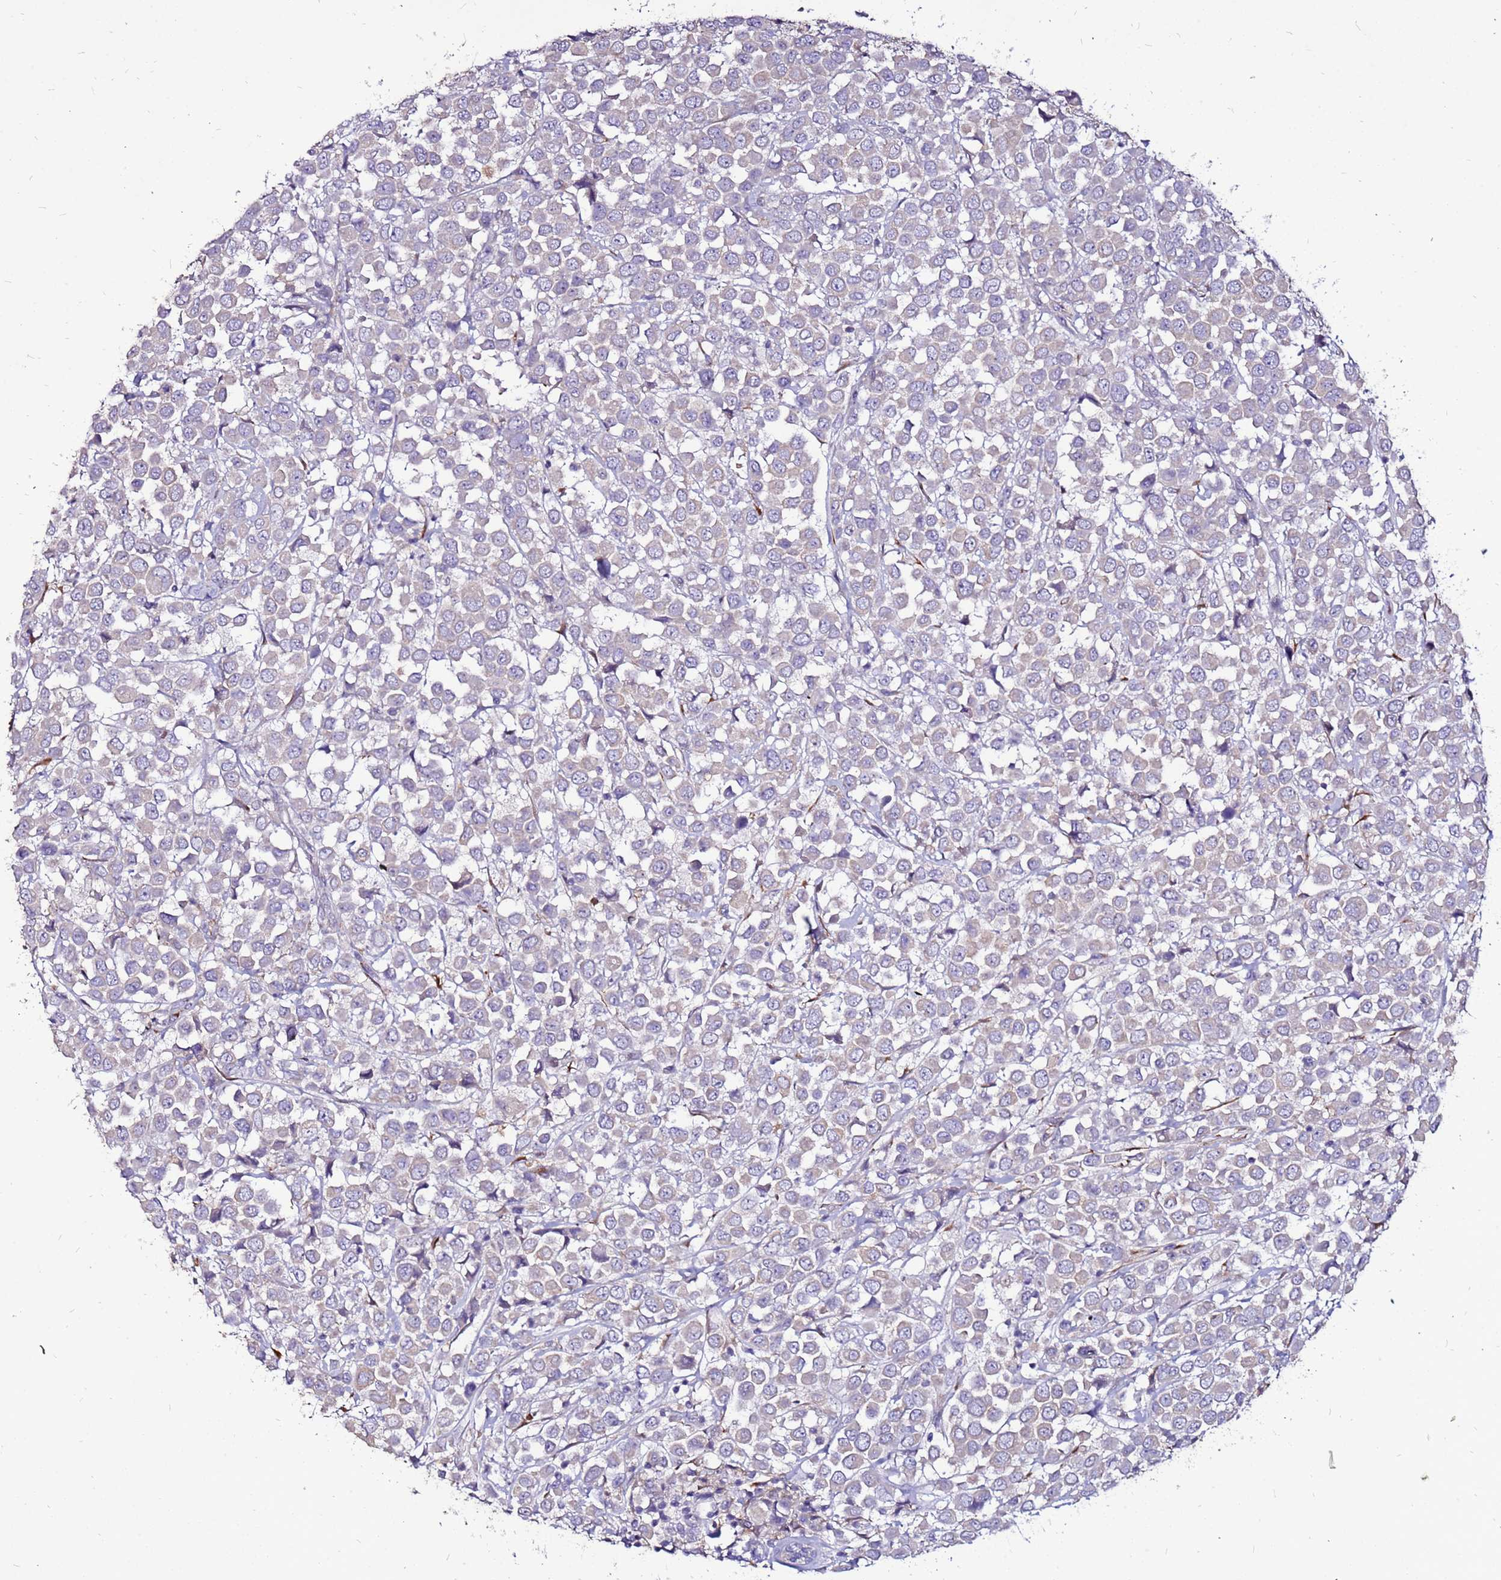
{"staining": {"intensity": "weak", "quantity": "<25%", "location": "cytoplasmic/membranous"}, "tissue": "breast cancer", "cell_type": "Tumor cells", "image_type": "cancer", "snomed": [{"axis": "morphology", "description": "Duct carcinoma"}, {"axis": "topography", "description": "Breast"}], "caption": "This is a micrograph of immunohistochemistry (IHC) staining of breast cancer (invasive ductal carcinoma), which shows no positivity in tumor cells.", "gene": "SLC44A3", "patient": {"sex": "female", "age": 61}}